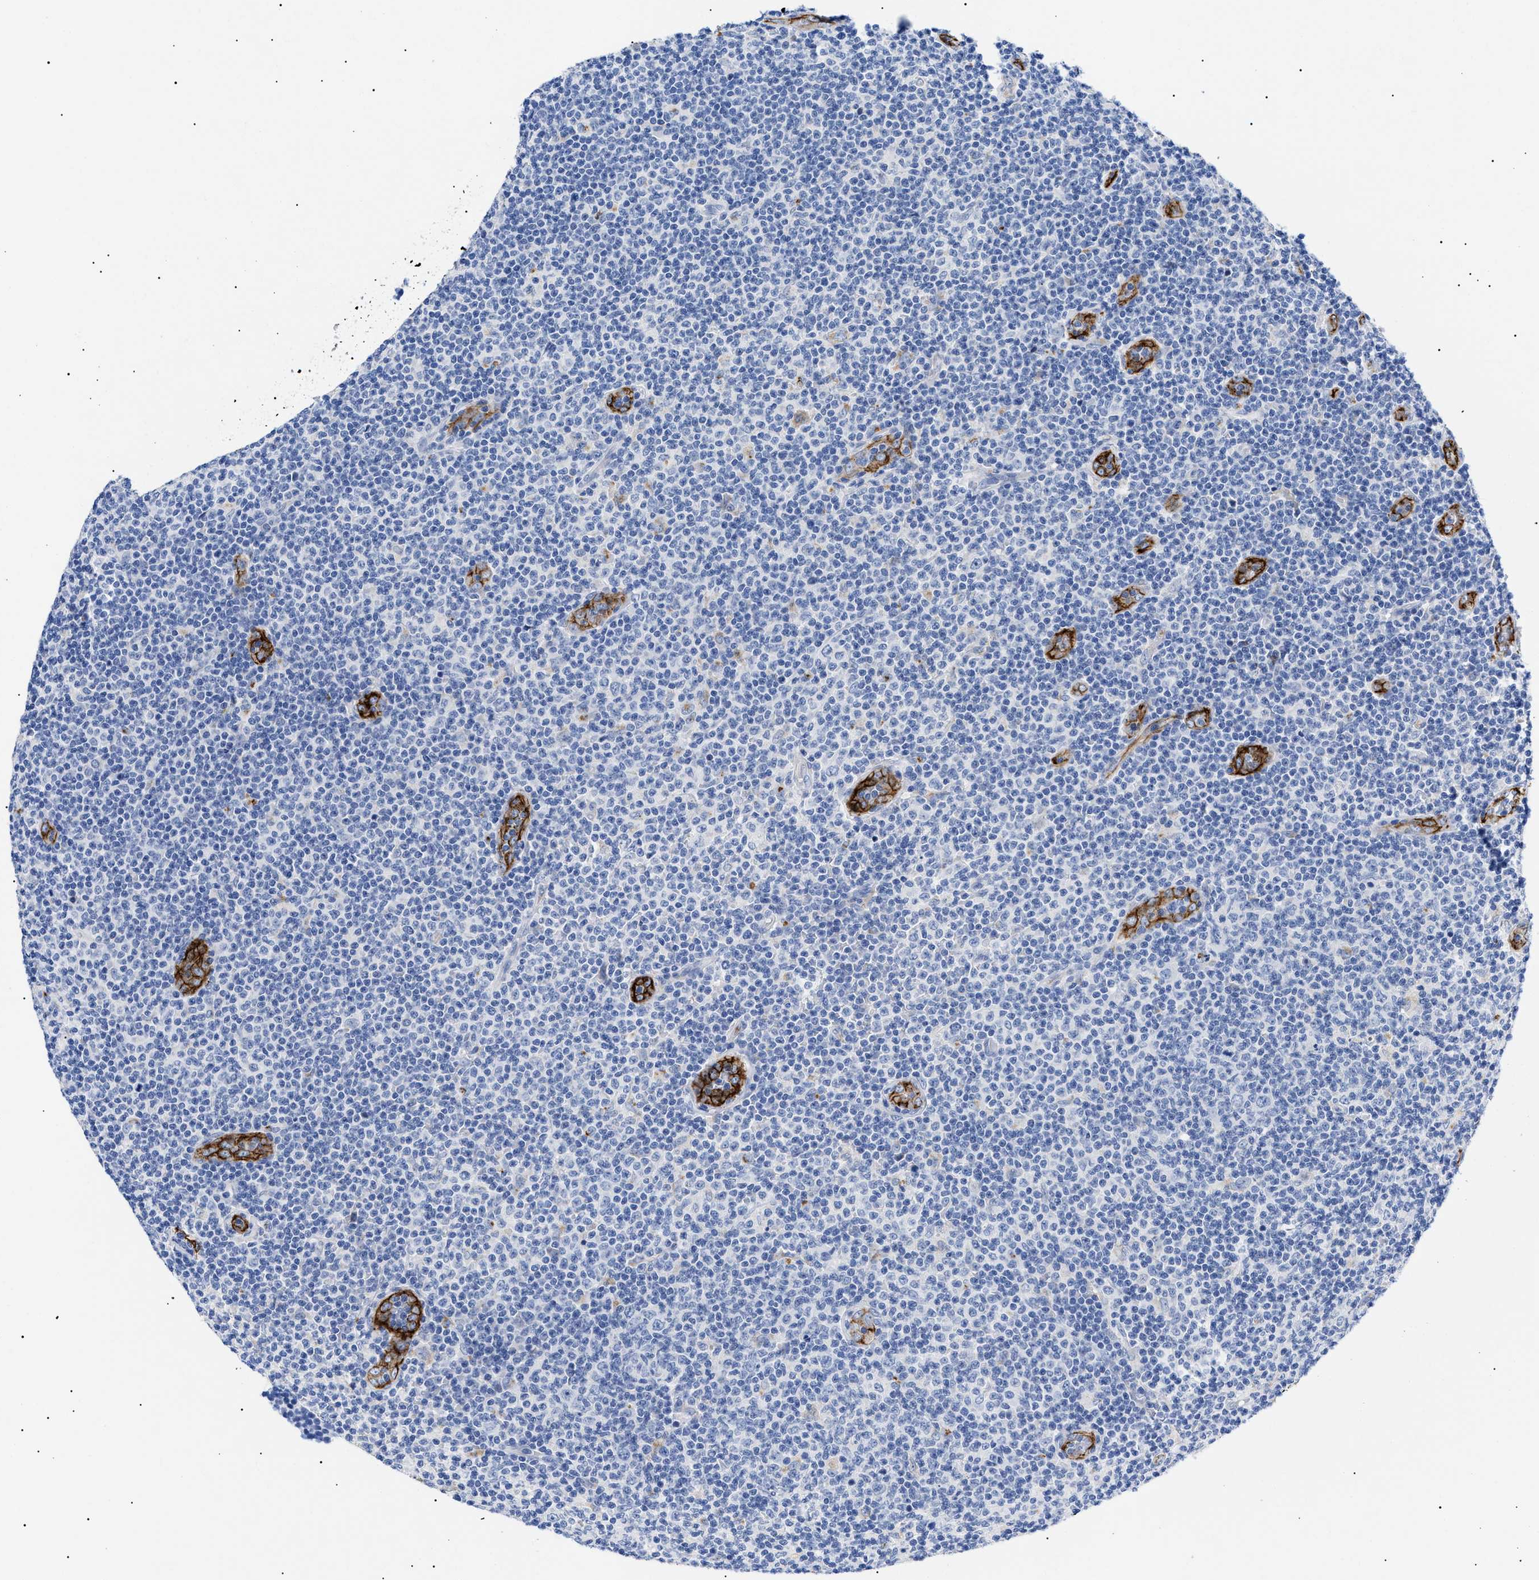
{"staining": {"intensity": "negative", "quantity": "none", "location": "none"}, "tissue": "lymphoma", "cell_type": "Tumor cells", "image_type": "cancer", "snomed": [{"axis": "morphology", "description": "Malignant lymphoma, non-Hodgkin's type, Low grade"}, {"axis": "topography", "description": "Lymph node"}], "caption": "Immunohistochemical staining of low-grade malignant lymphoma, non-Hodgkin's type displays no significant expression in tumor cells.", "gene": "ACKR1", "patient": {"sex": "male", "age": 83}}